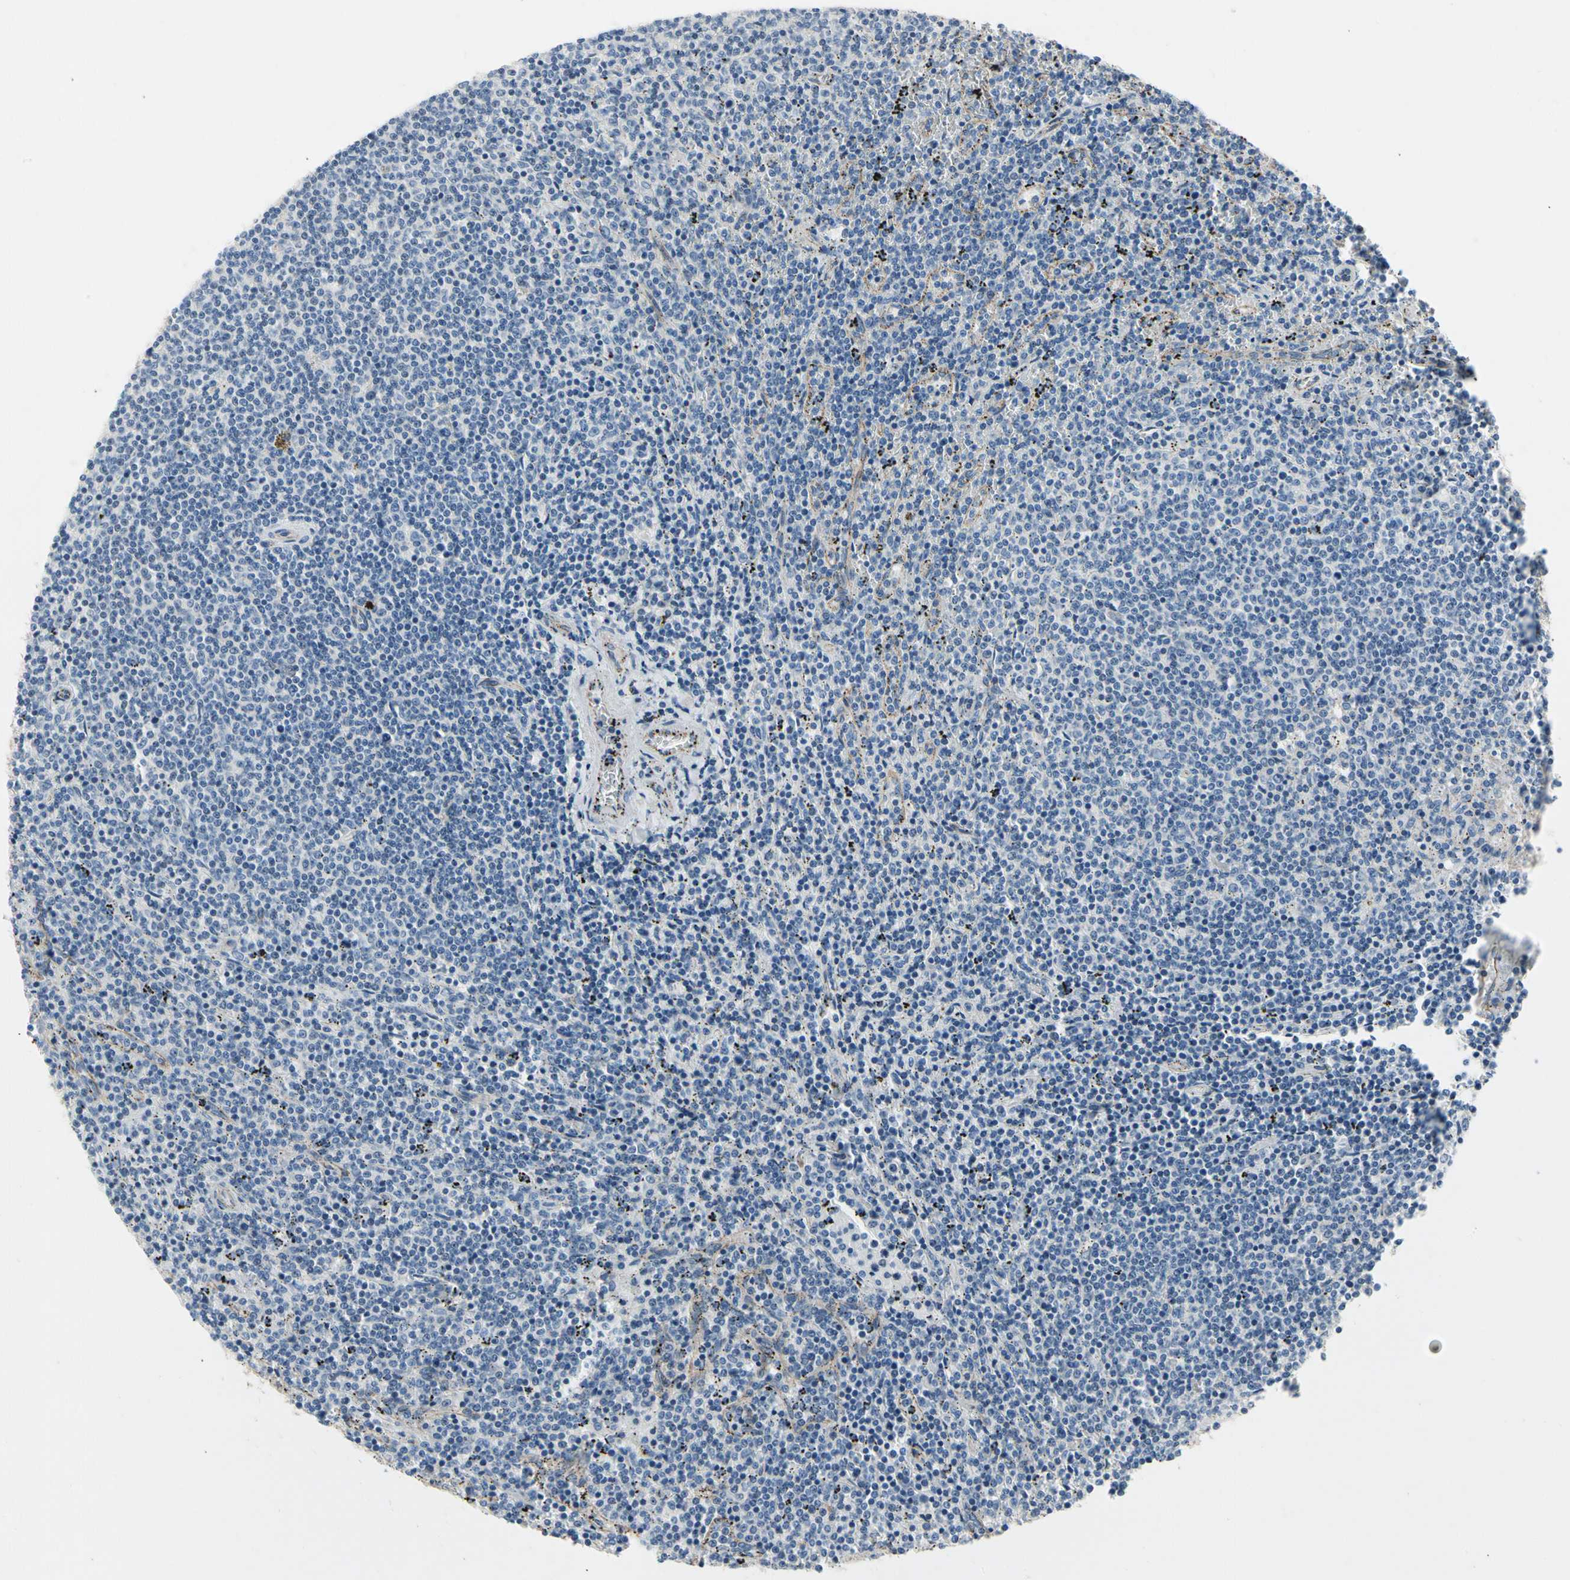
{"staining": {"intensity": "negative", "quantity": "none", "location": "none"}, "tissue": "lymphoma", "cell_type": "Tumor cells", "image_type": "cancer", "snomed": [{"axis": "morphology", "description": "Malignant lymphoma, non-Hodgkin's type, Low grade"}, {"axis": "topography", "description": "Spleen"}], "caption": "Lymphoma stained for a protein using immunohistochemistry demonstrates no staining tumor cells.", "gene": "LGR6", "patient": {"sex": "female", "age": 50}}